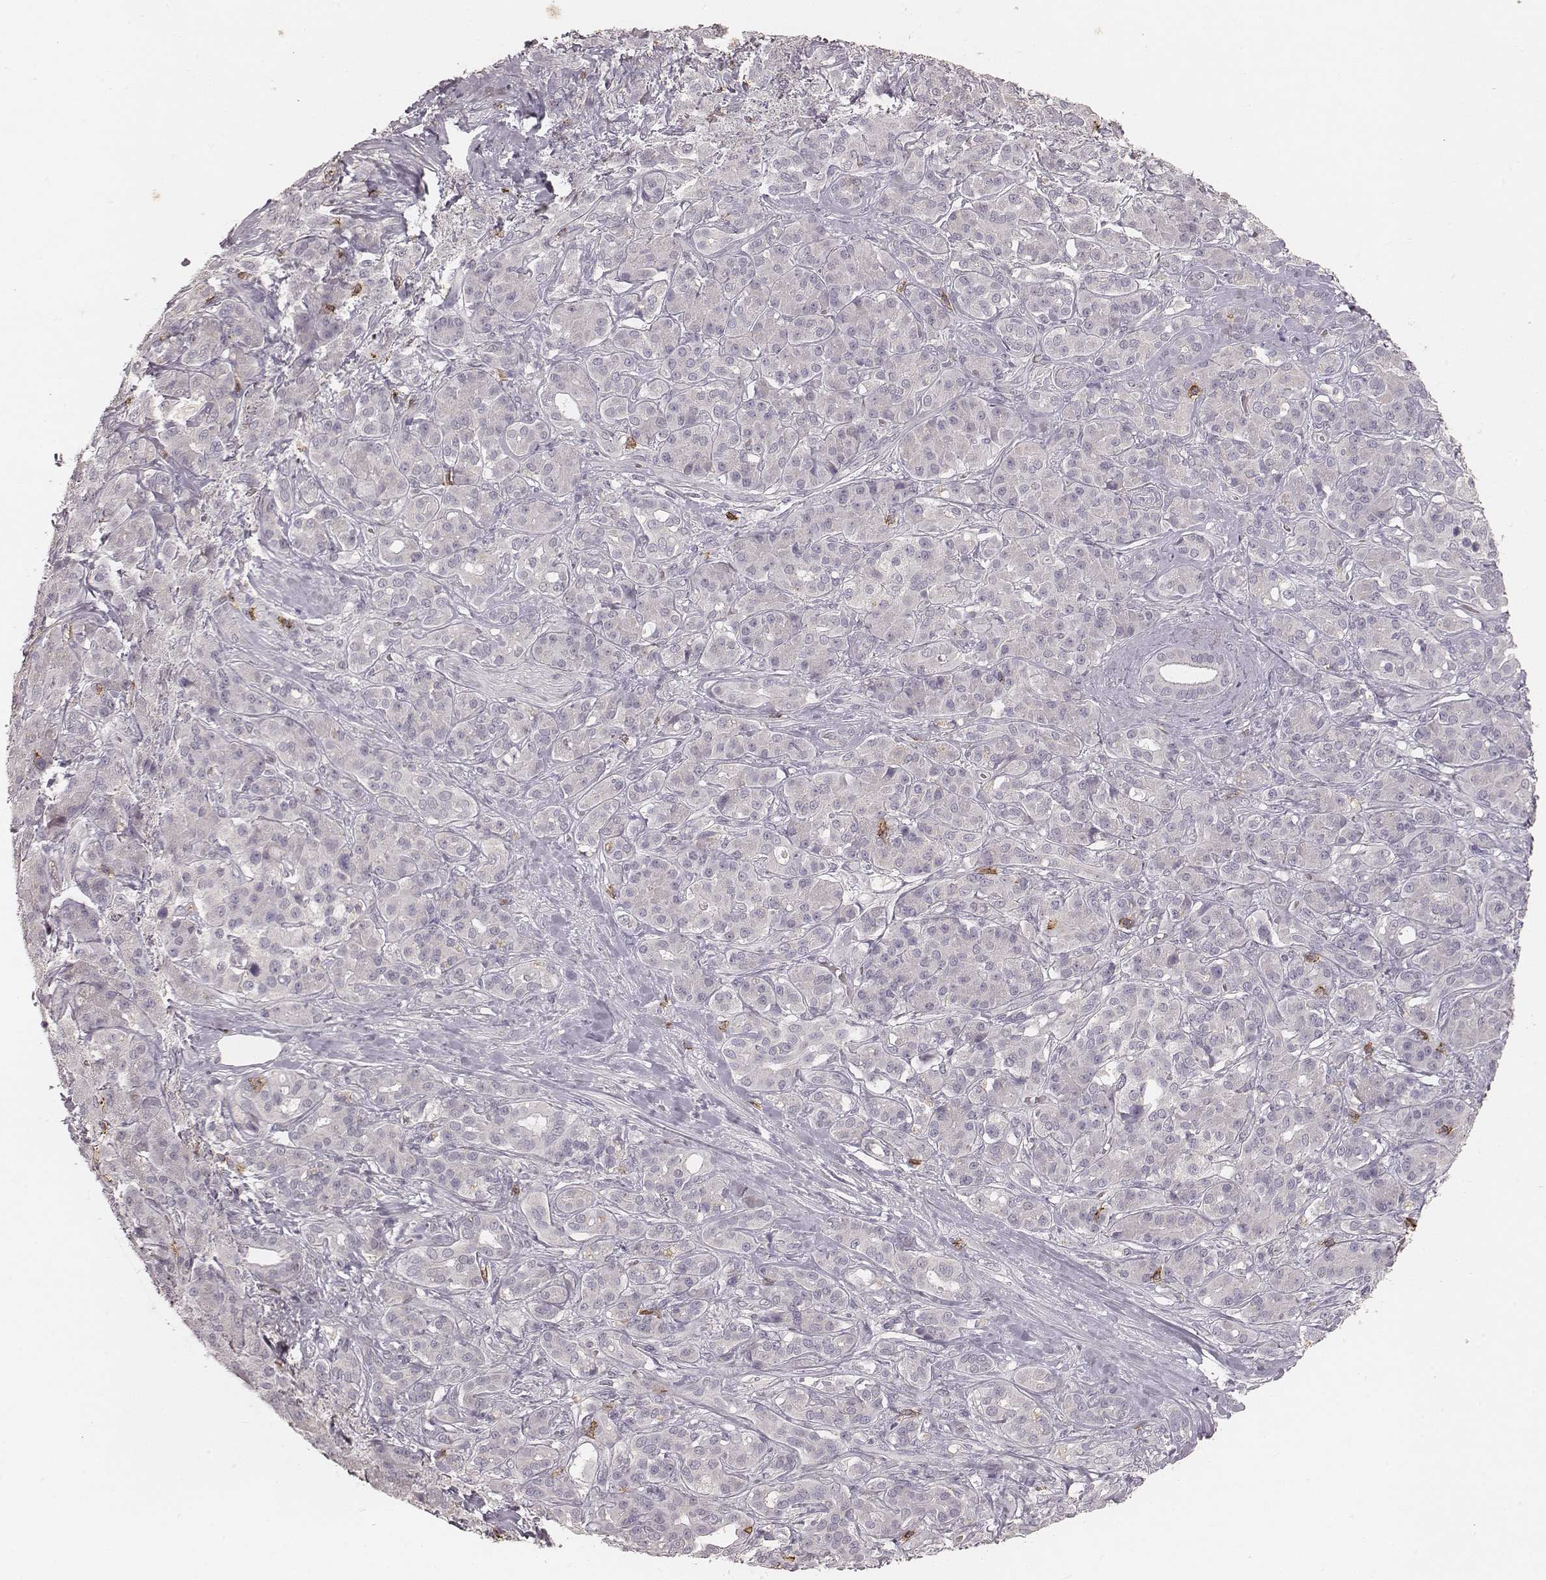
{"staining": {"intensity": "negative", "quantity": "none", "location": "none"}, "tissue": "pancreatic cancer", "cell_type": "Tumor cells", "image_type": "cancer", "snomed": [{"axis": "morphology", "description": "Normal tissue, NOS"}, {"axis": "morphology", "description": "Inflammation, NOS"}, {"axis": "morphology", "description": "Adenocarcinoma, NOS"}, {"axis": "topography", "description": "Pancreas"}], "caption": "DAB immunohistochemical staining of pancreatic adenocarcinoma displays no significant staining in tumor cells.", "gene": "CD8A", "patient": {"sex": "male", "age": 57}}